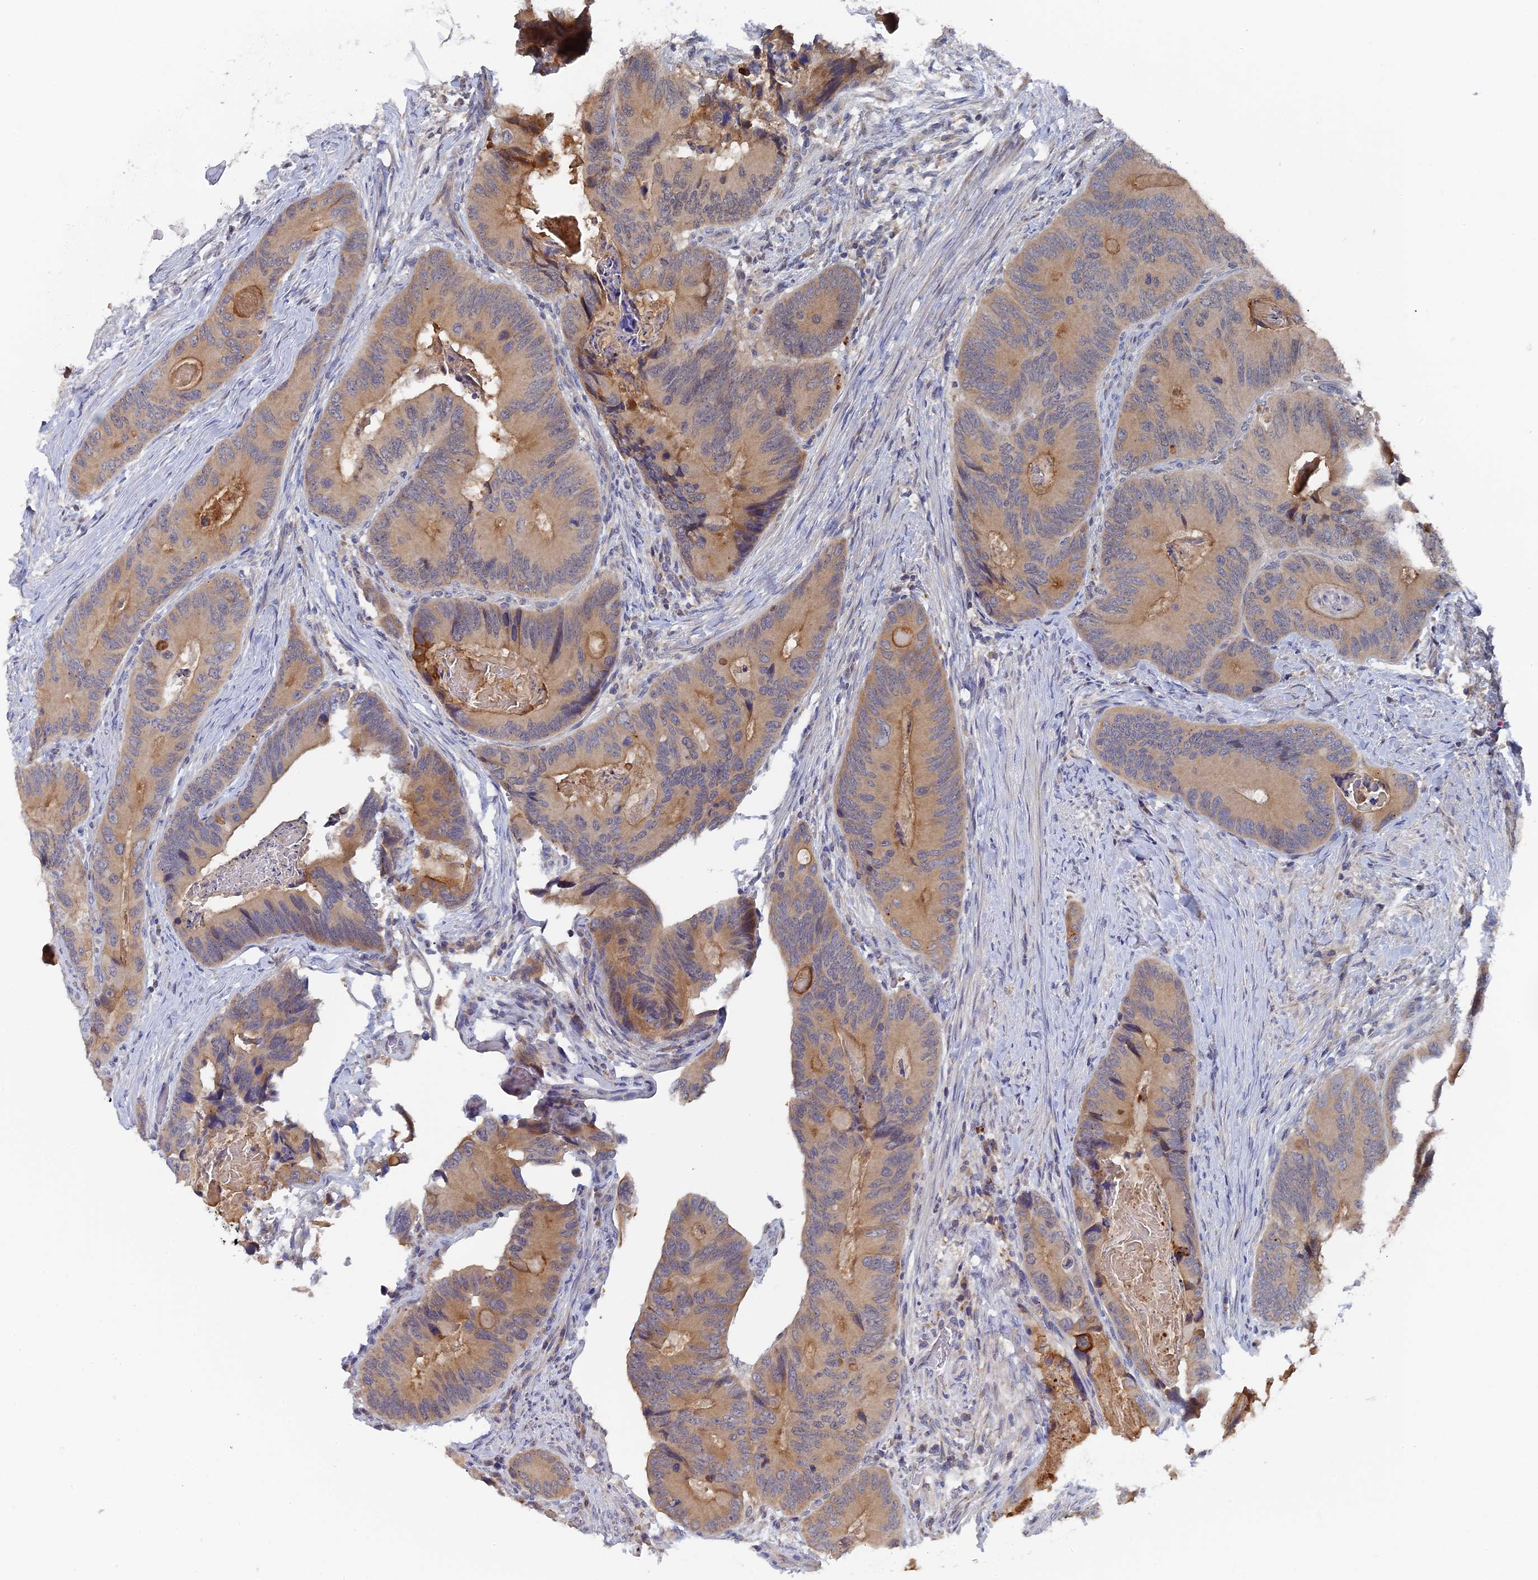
{"staining": {"intensity": "moderate", "quantity": ">75%", "location": "cytoplasmic/membranous"}, "tissue": "colorectal cancer", "cell_type": "Tumor cells", "image_type": "cancer", "snomed": [{"axis": "morphology", "description": "Adenocarcinoma, NOS"}, {"axis": "topography", "description": "Colon"}], "caption": "A histopathology image of human colorectal cancer (adenocarcinoma) stained for a protein shows moderate cytoplasmic/membranous brown staining in tumor cells.", "gene": "MIGA2", "patient": {"sex": "male", "age": 84}}